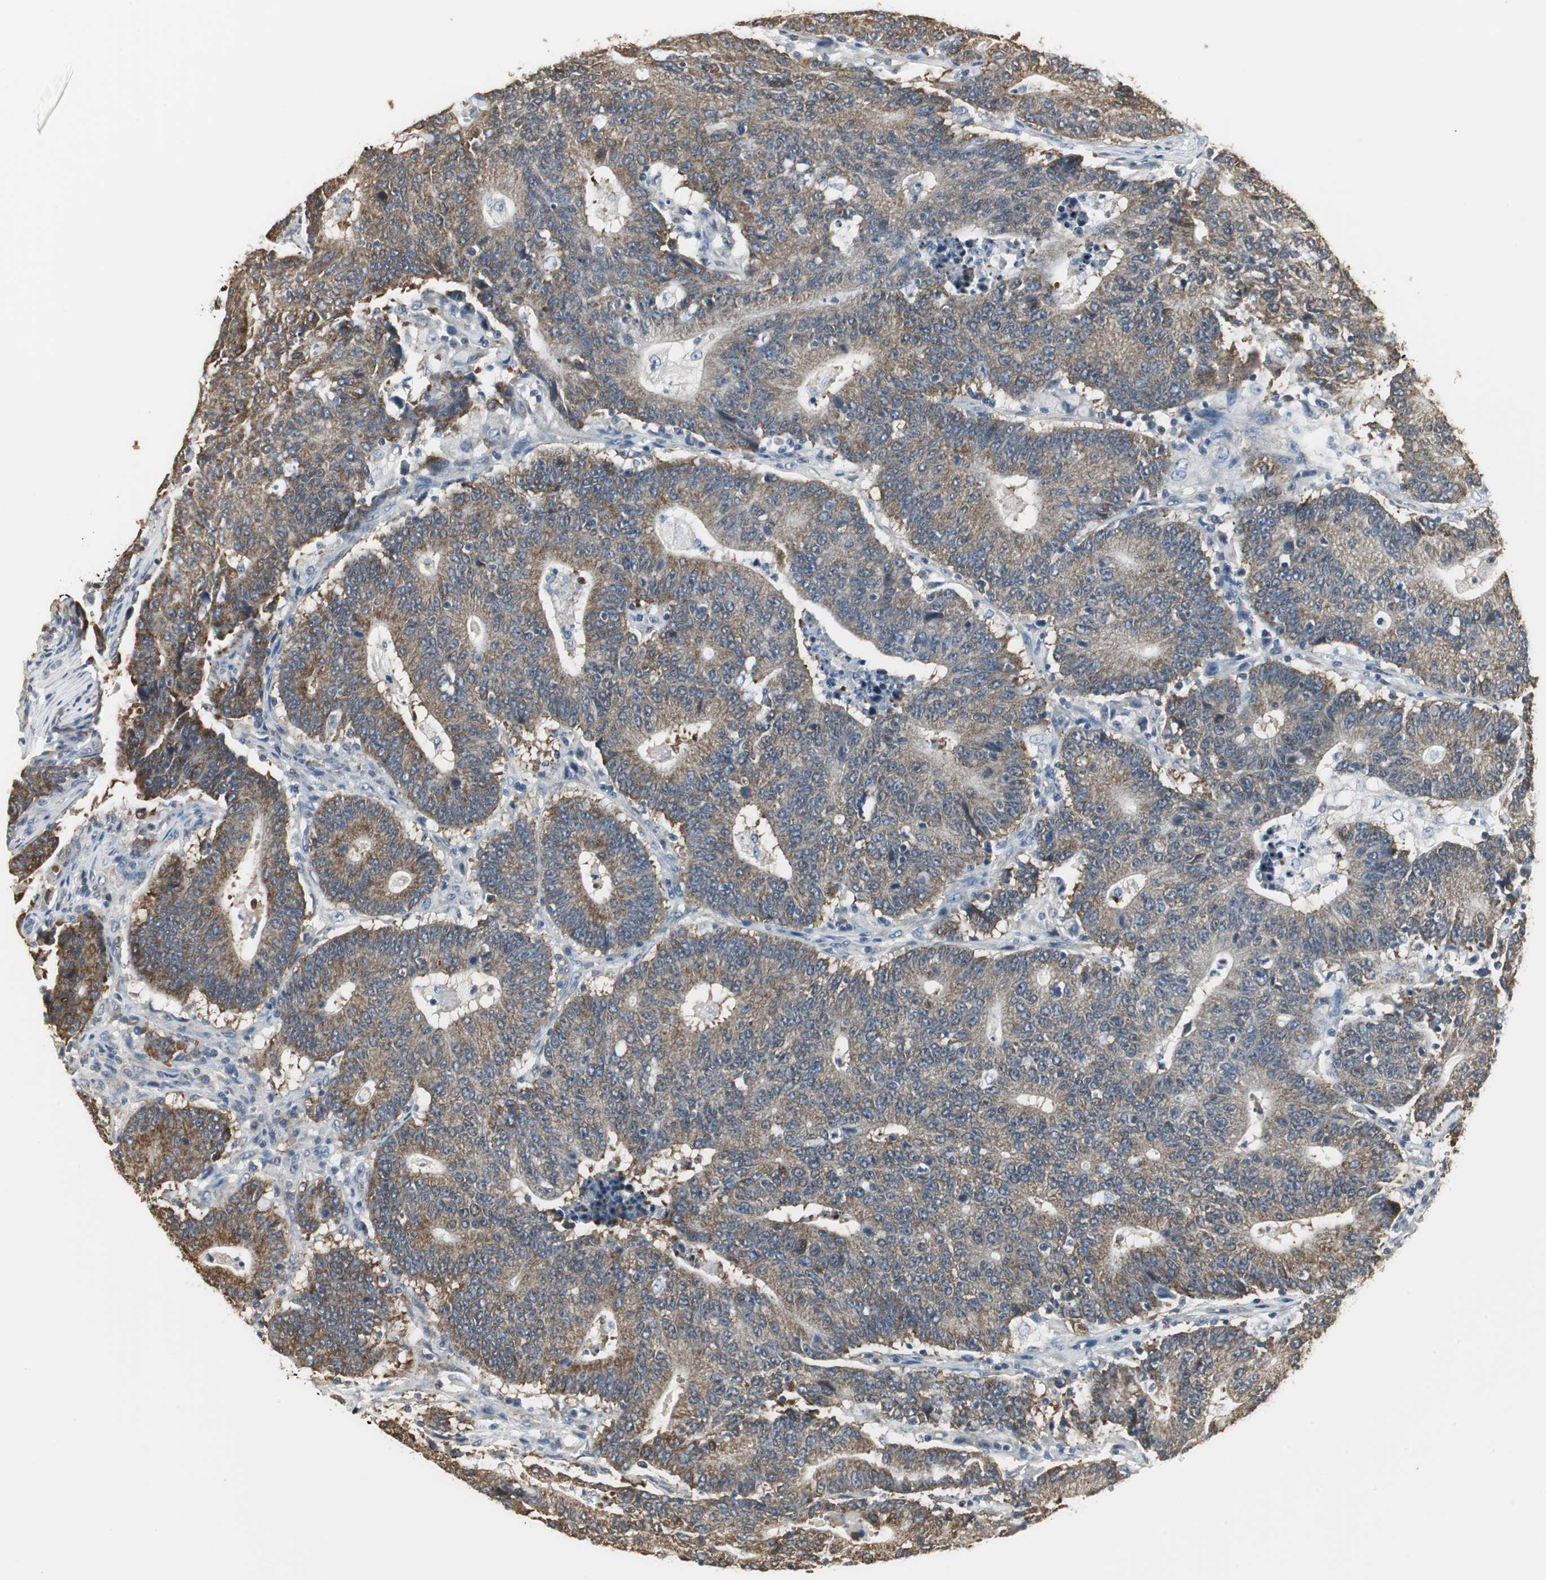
{"staining": {"intensity": "moderate", "quantity": ">75%", "location": "cytoplasmic/membranous"}, "tissue": "colorectal cancer", "cell_type": "Tumor cells", "image_type": "cancer", "snomed": [{"axis": "morphology", "description": "Normal tissue, NOS"}, {"axis": "morphology", "description": "Adenocarcinoma, NOS"}, {"axis": "topography", "description": "Colon"}], "caption": "Colorectal adenocarcinoma stained with a protein marker shows moderate staining in tumor cells.", "gene": "CCT5", "patient": {"sex": "female", "age": 75}}